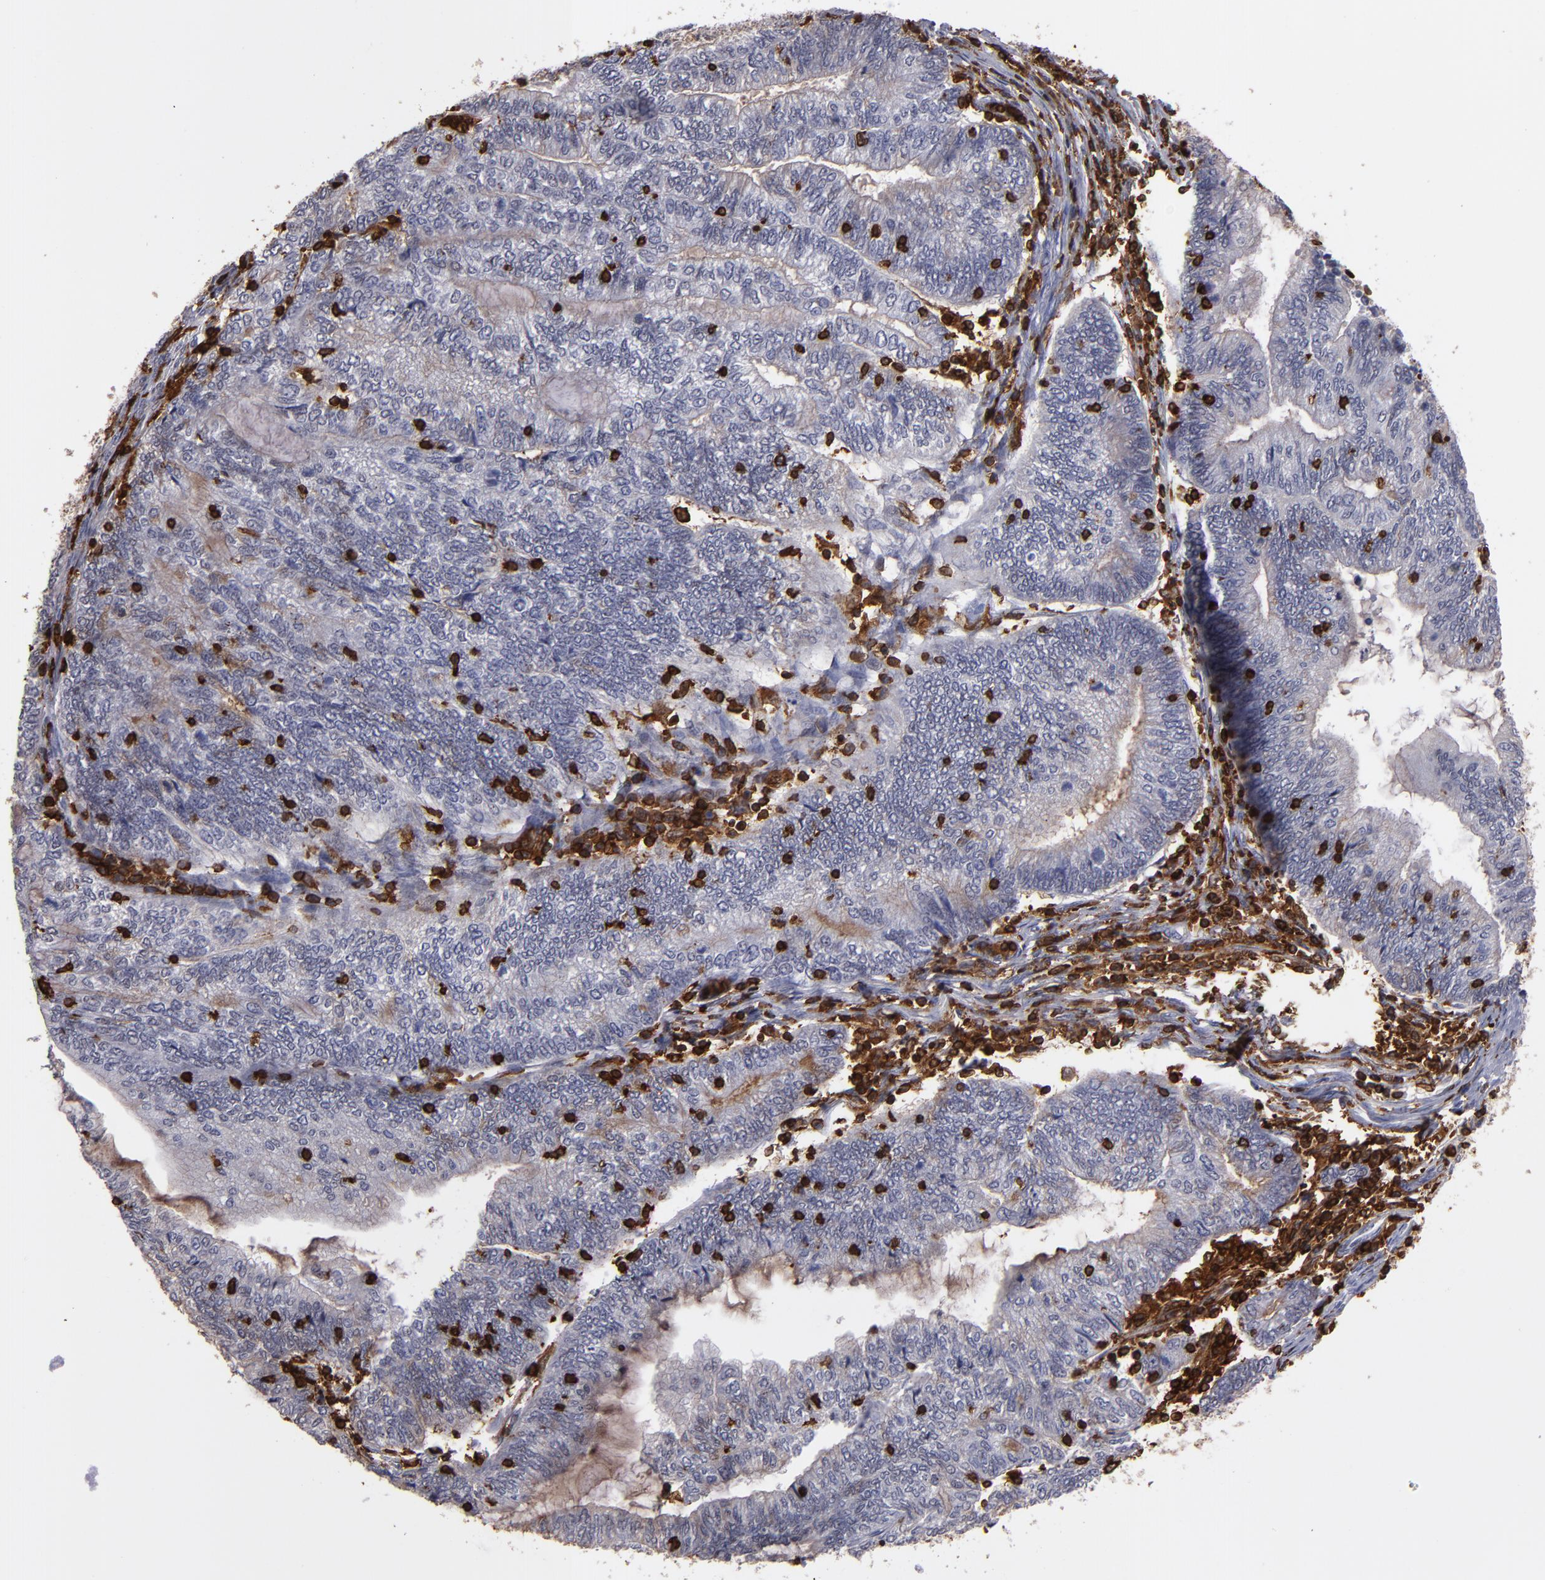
{"staining": {"intensity": "negative", "quantity": "none", "location": "none"}, "tissue": "endometrial cancer", "cell_type": "Tumor cells", "image_type": "cancer", "snomed": [{"axis": "morphology", "description": "Adenocarcinoma, NOS"}, {"axis": "topography", "description": "Uterus"}, {"axis": "topography", "description": "Endometrium"}], "caption": "The photomicrograph displays no significant positivity in tumor cells of endometrial cancer. Nuclei are stained in blue.", "gene": "WAS", "patient": {"sex": "female", "age": 70}}